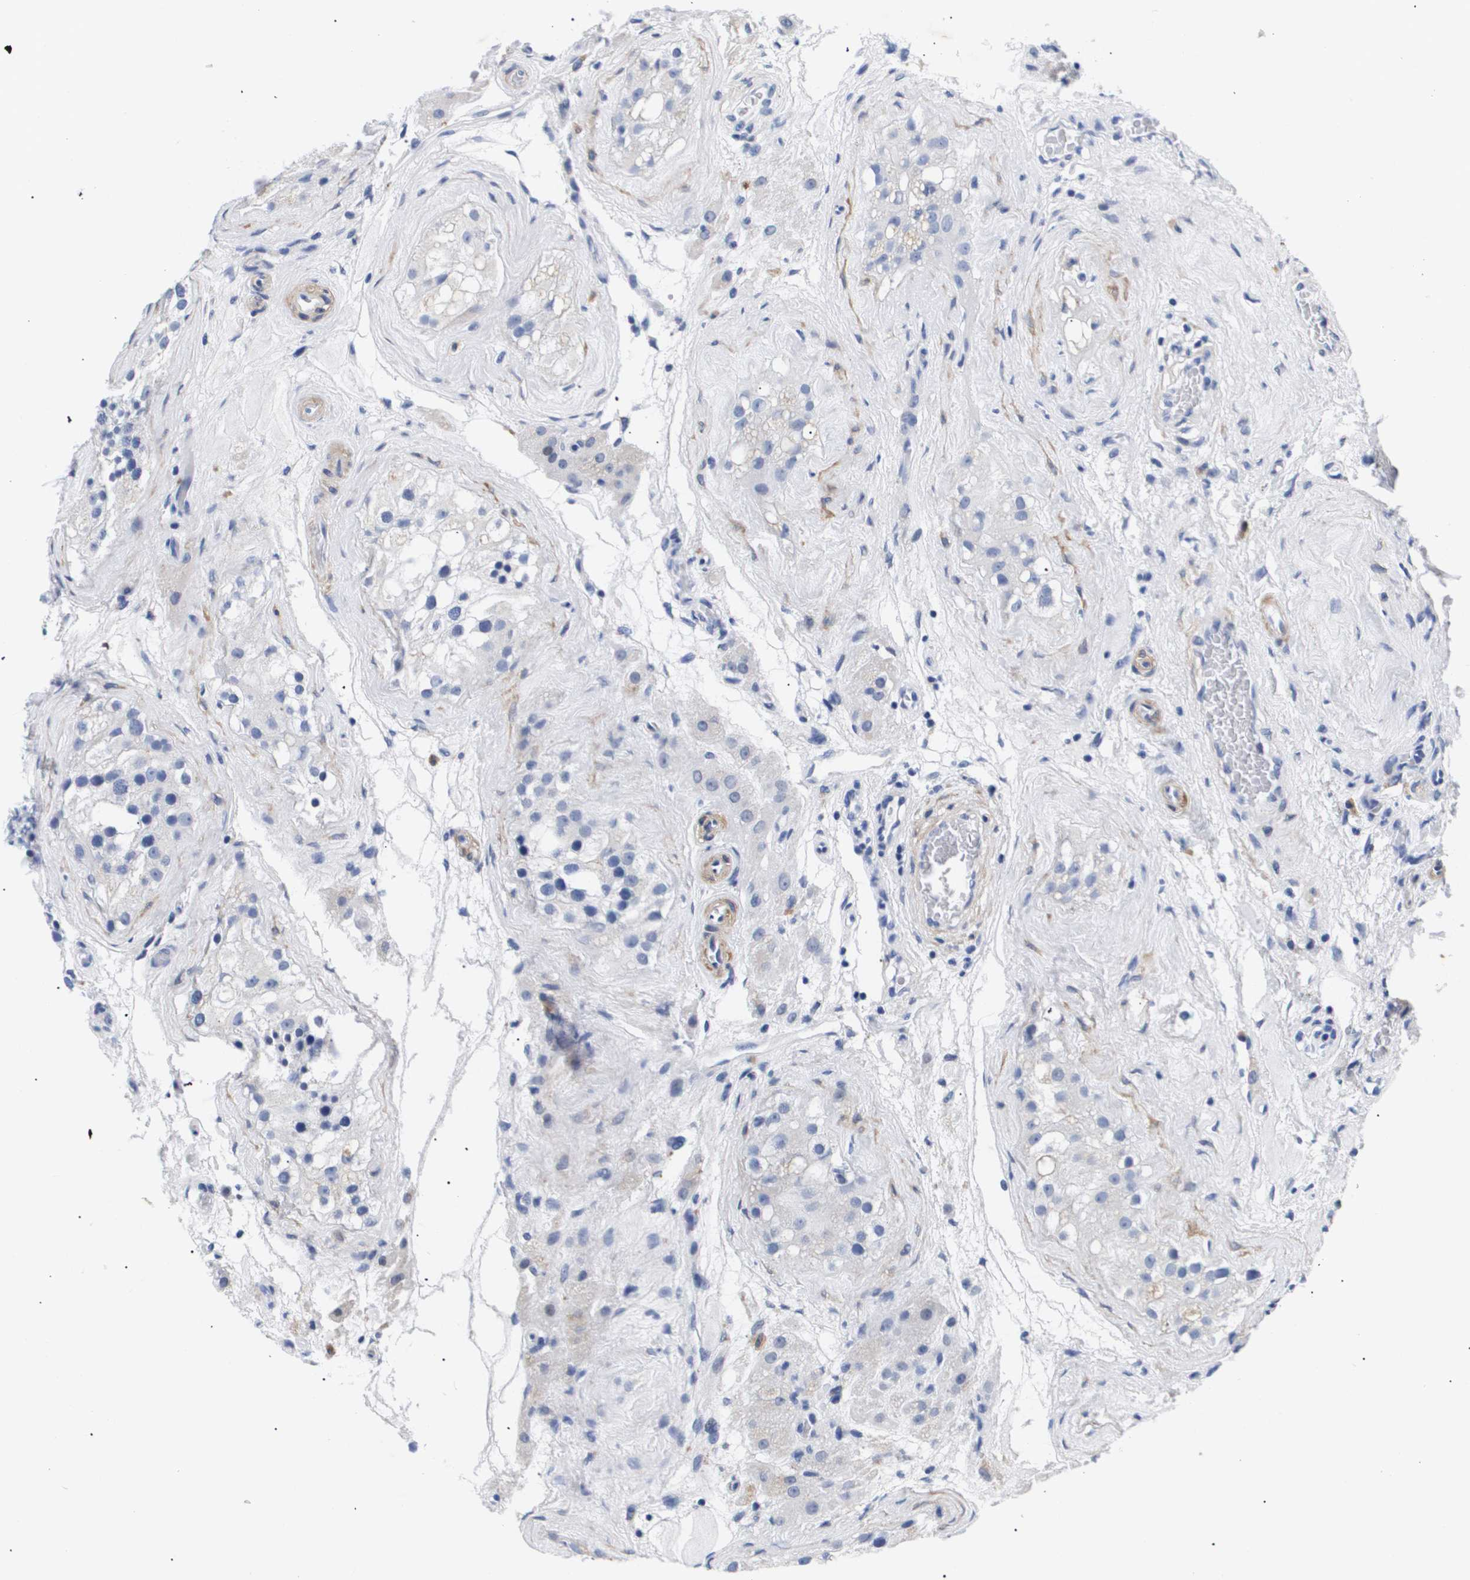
{"staining": {"intensity": "negative", "quantity": "none", "location": "none"}, "tissue": "testis", "cell_type": "Cells in seminiferous ducts", "image_type": "normal", "snomed": [{"axis": "morphology", "description": "Normal tissue, NOS"}, {"axis": "morphology", "description": "Seminoma, NOS"}, {"axis": "topography", "description": "Testis"}], "caption": "High magnification brightfield microscopy of unremarkable testis stained with DAB (brown) and counterstained with hematoxylin (blue): cells in seminiferous ducts show no significant staining.", "gene": "SHD", "patient": {"sex": "male", "age": 71}}